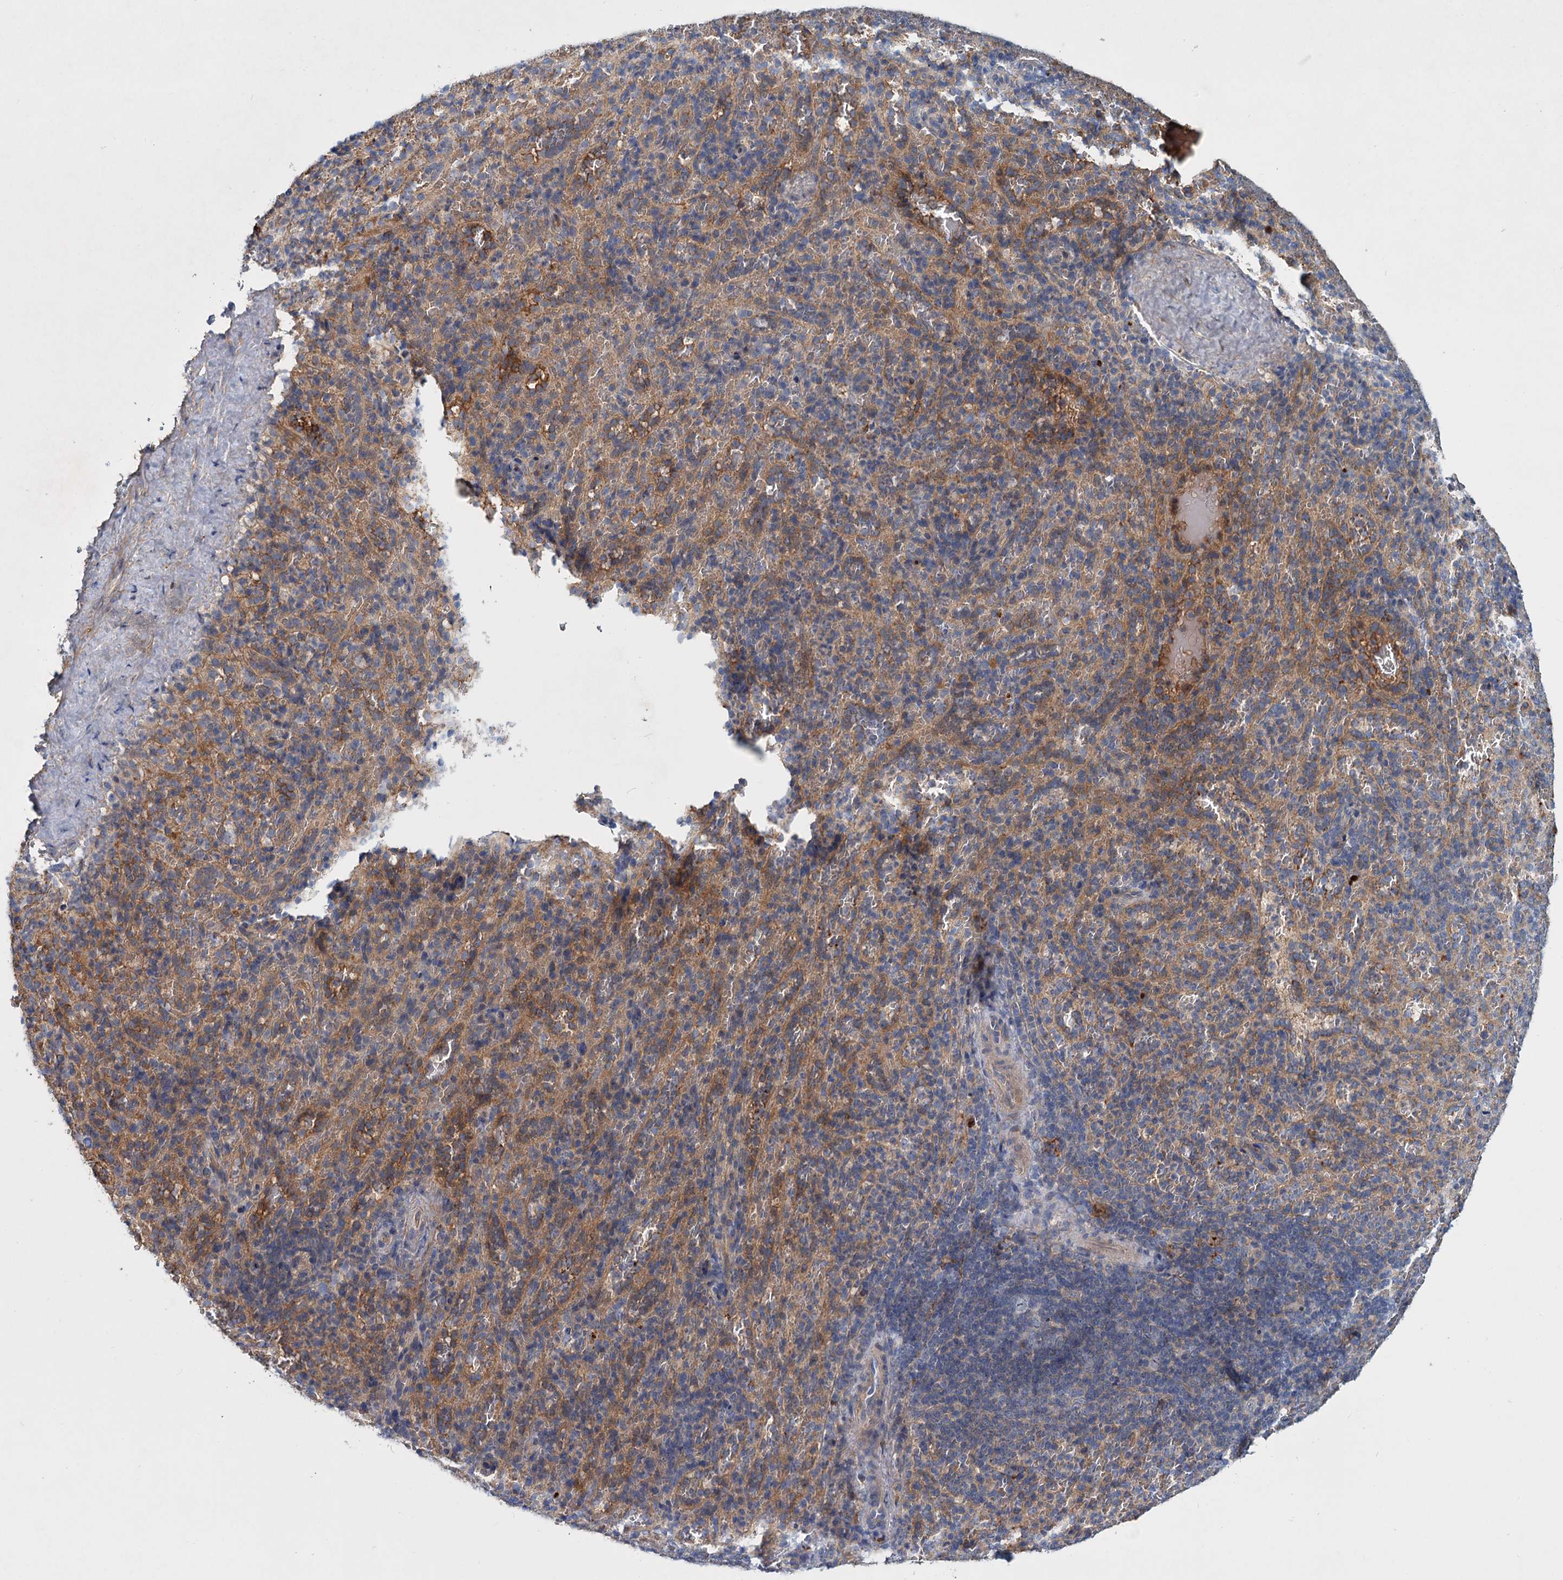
{"staining": {"intensity": "moderate", "quantity": "<25%", "location": "cytoplasmic/membranous"}, "tissue": "spleen", "cell_type": "Cells in red pulp", "image_type": "normal", "snomed": [{"axis": "morphology", "description": "Normal tissue, NOS"}, {"axis": "topography", "description": "Spleen"}], "caption": "This micrograph shows normal spleen stained with IHC to label a protein in brown. The cytoplasmic/membranous of cells in red pulp show moderate positivity for the protein. Nuclei are counter-stained blue.", "gene": "CHRD", "patient": {"sex": "female", "age": 21}}